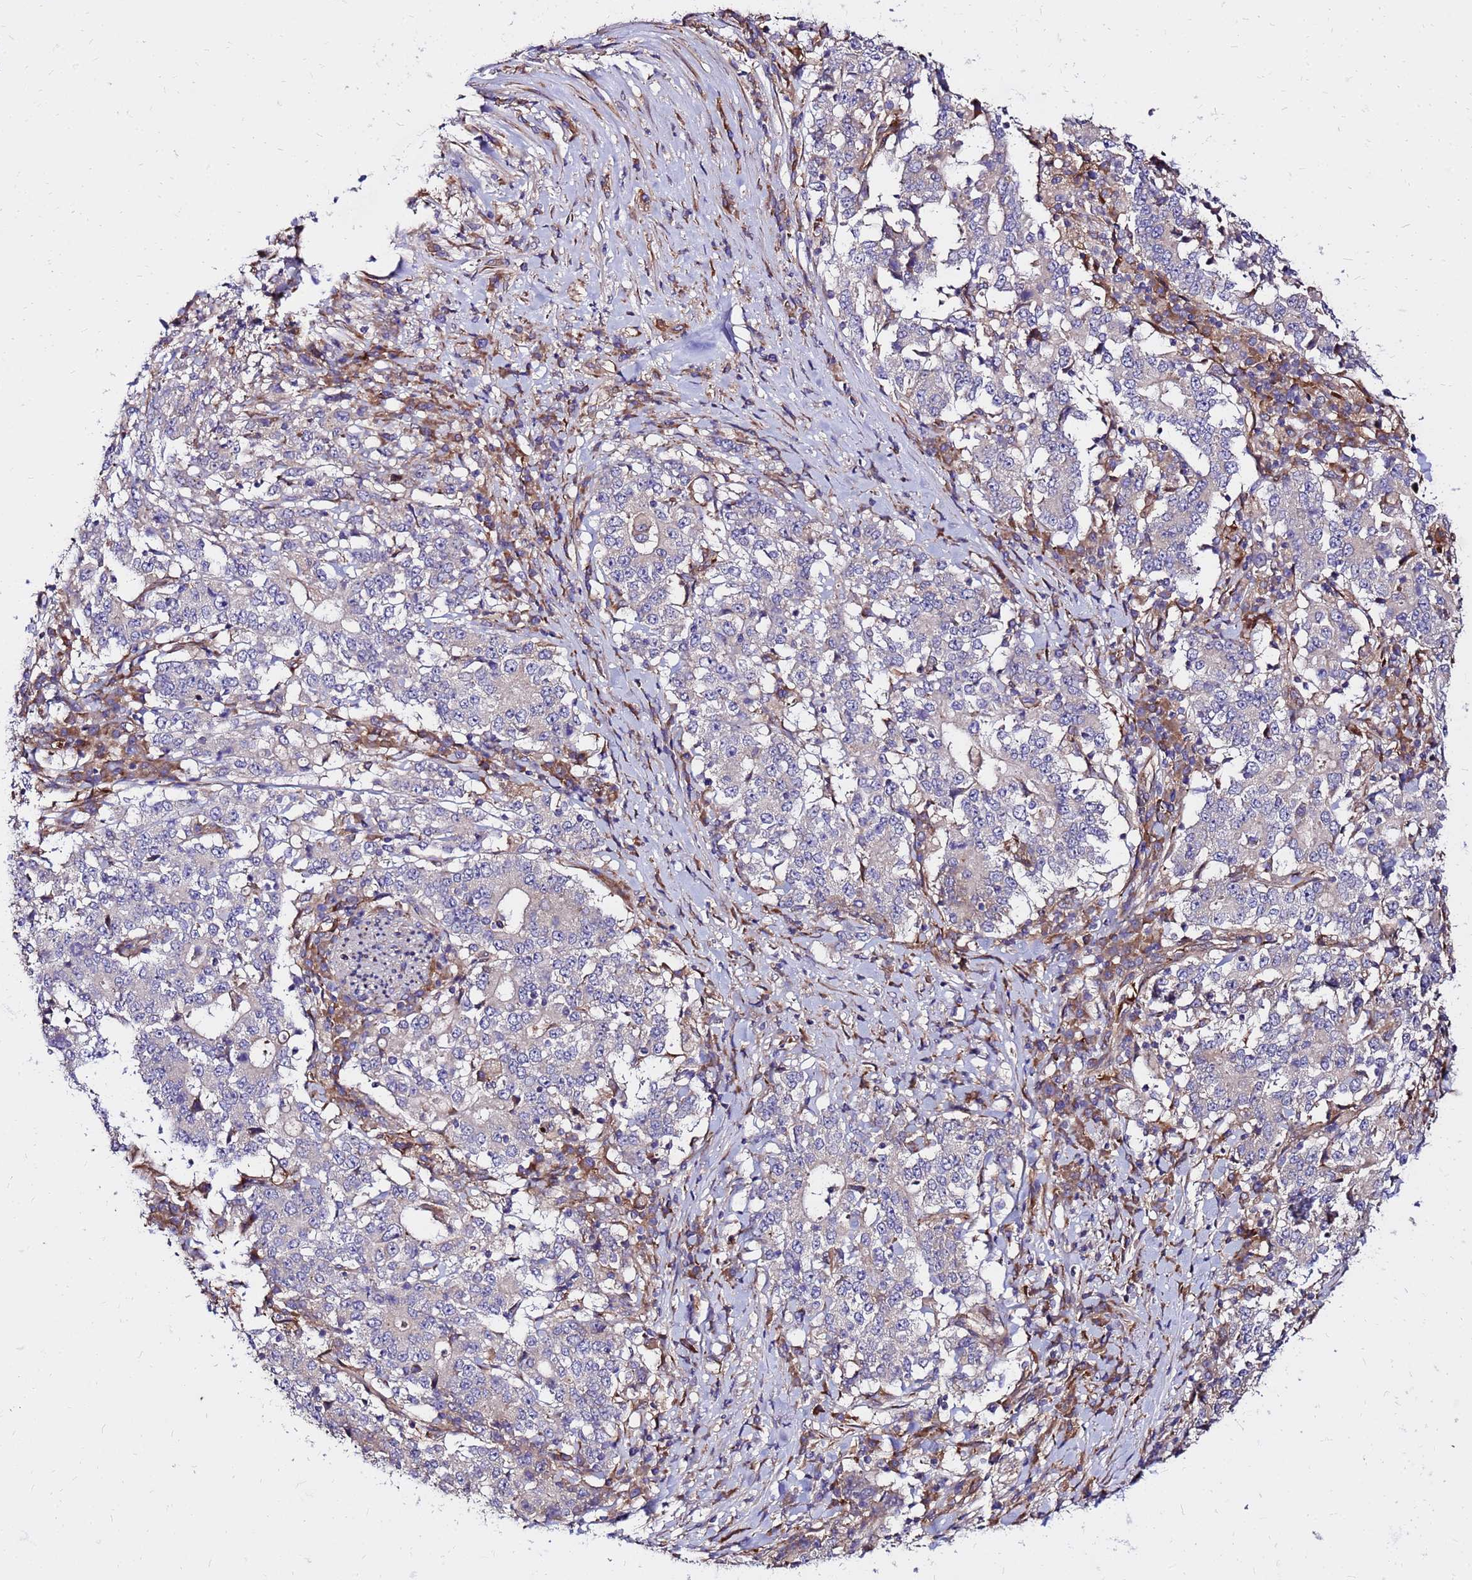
{"staining": {"intensity": "negative", "quantity": "none", "location": "none"}, "tissue": "stomach cancer", "cell_type": "Tumor cells", "image_type": "cancer", "snomed": [{"axis": "morphology", "description": "Adenocarcinoma, NOS"}, {"axis": "topography", "description": "Stomach"}], "caption": "IHC histopathology image of human stomach cancer stained for a protein (brown), which displays no expression in tumor cells.", "gene": "WWC2", "patient": {"sex": "male", "age": 59}}